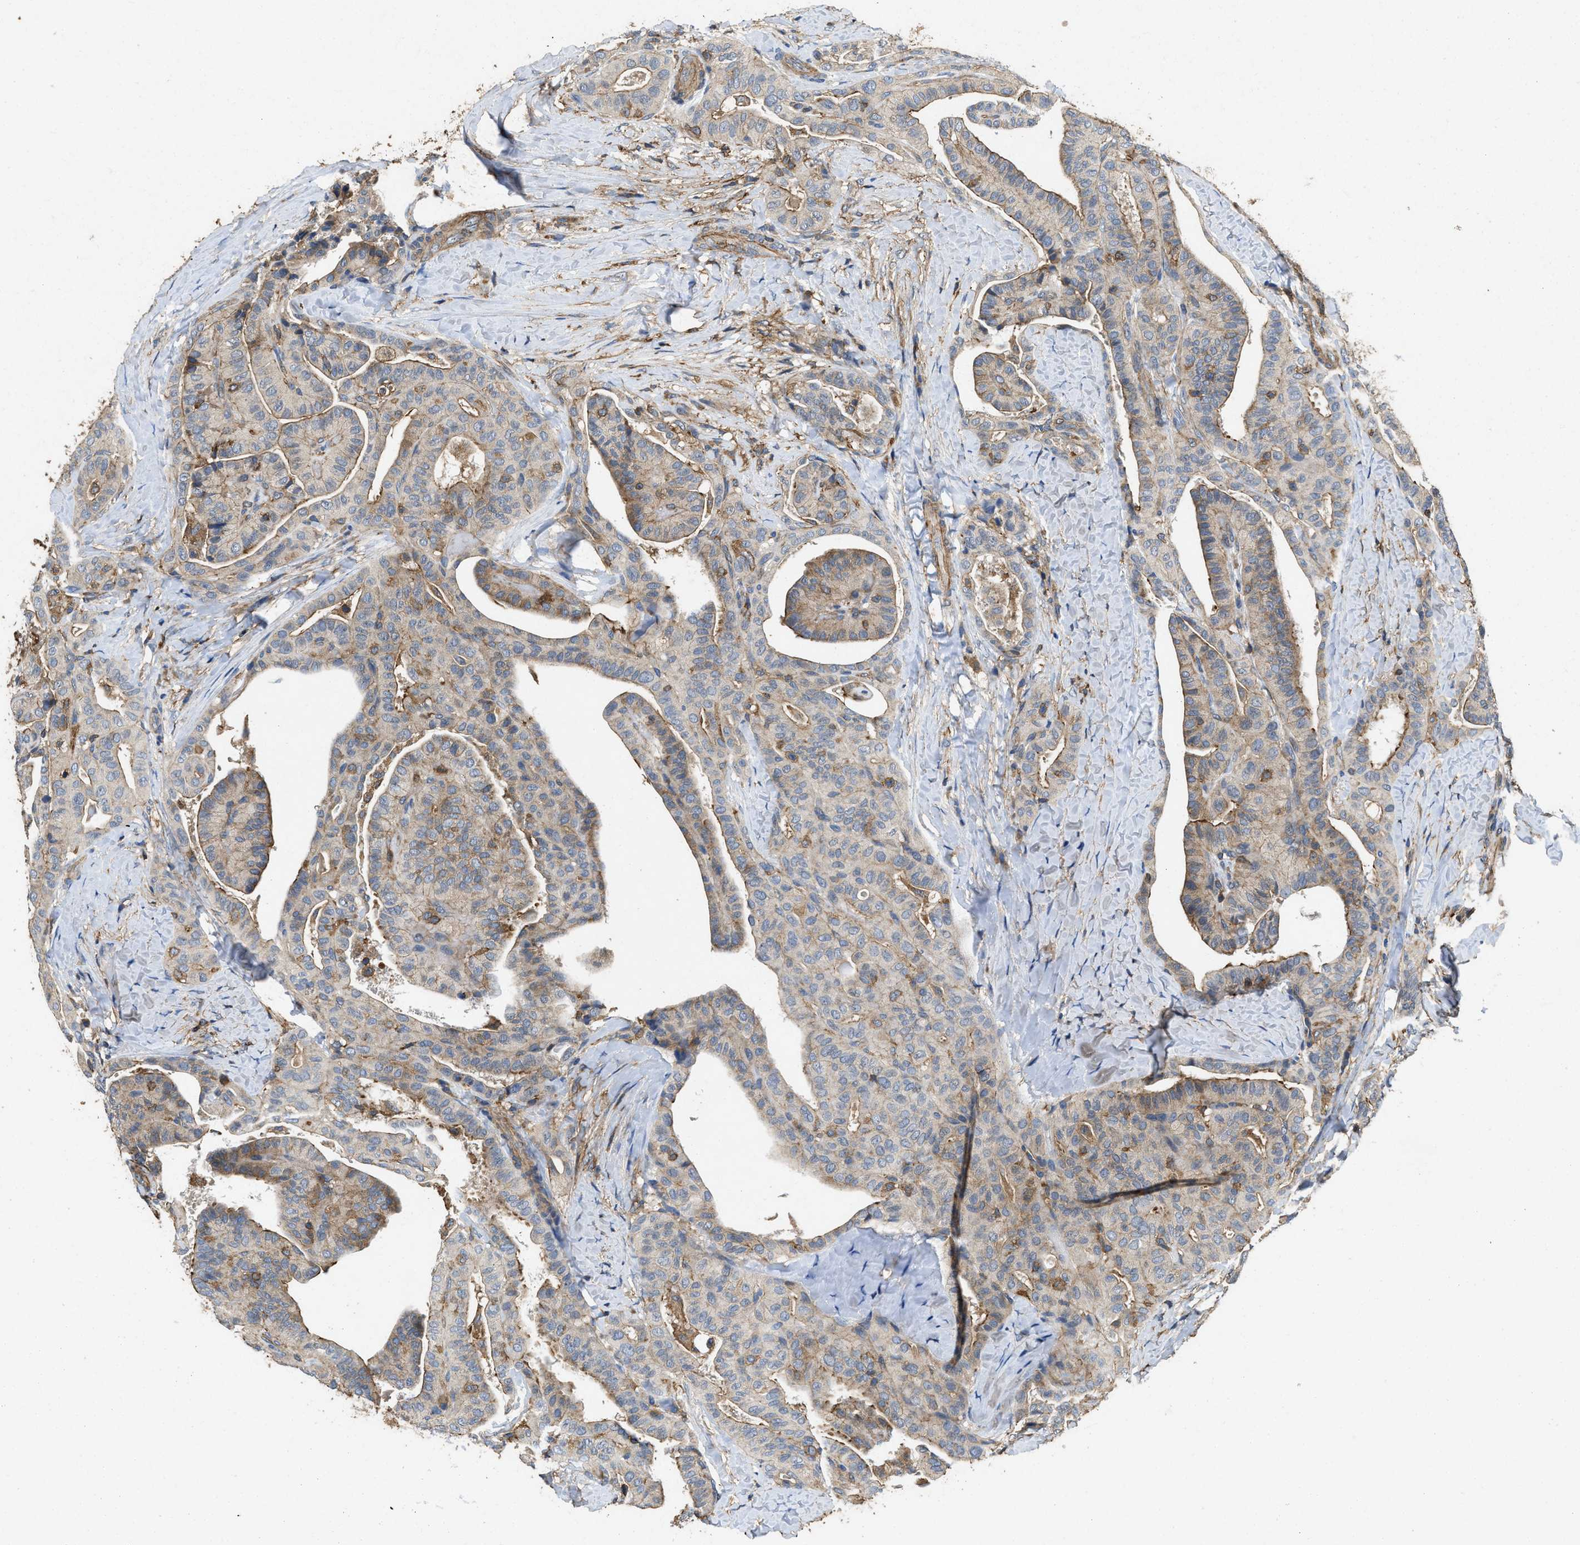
{"staining": {"intensity": "weak", "quantity": ">75%", "location": "cytoplasmic/membranous"}, "tissue": "thyroid cancer", "cell_type": "Tumor cells", "image_type": "cancer", "snomed": [{"axis": "morphology", "description": "Papillary adenocarcinoma, NOS"}, {"axis": "topography", "description": "Thyroid gland"}], "caption": "Immunohistochemistry (DAB (3,3'-diaminobenzidine)) staining of human thyroid papillary adenocarcinoma exhibits weak cytoplasmic/membranous protein expression in about >75% of tumor cells. (DAB IHC, brown staining for protein, blue staining for nuclei).", "gene": "LINGO2", "patient": {"sex": "male", "age": 77}}